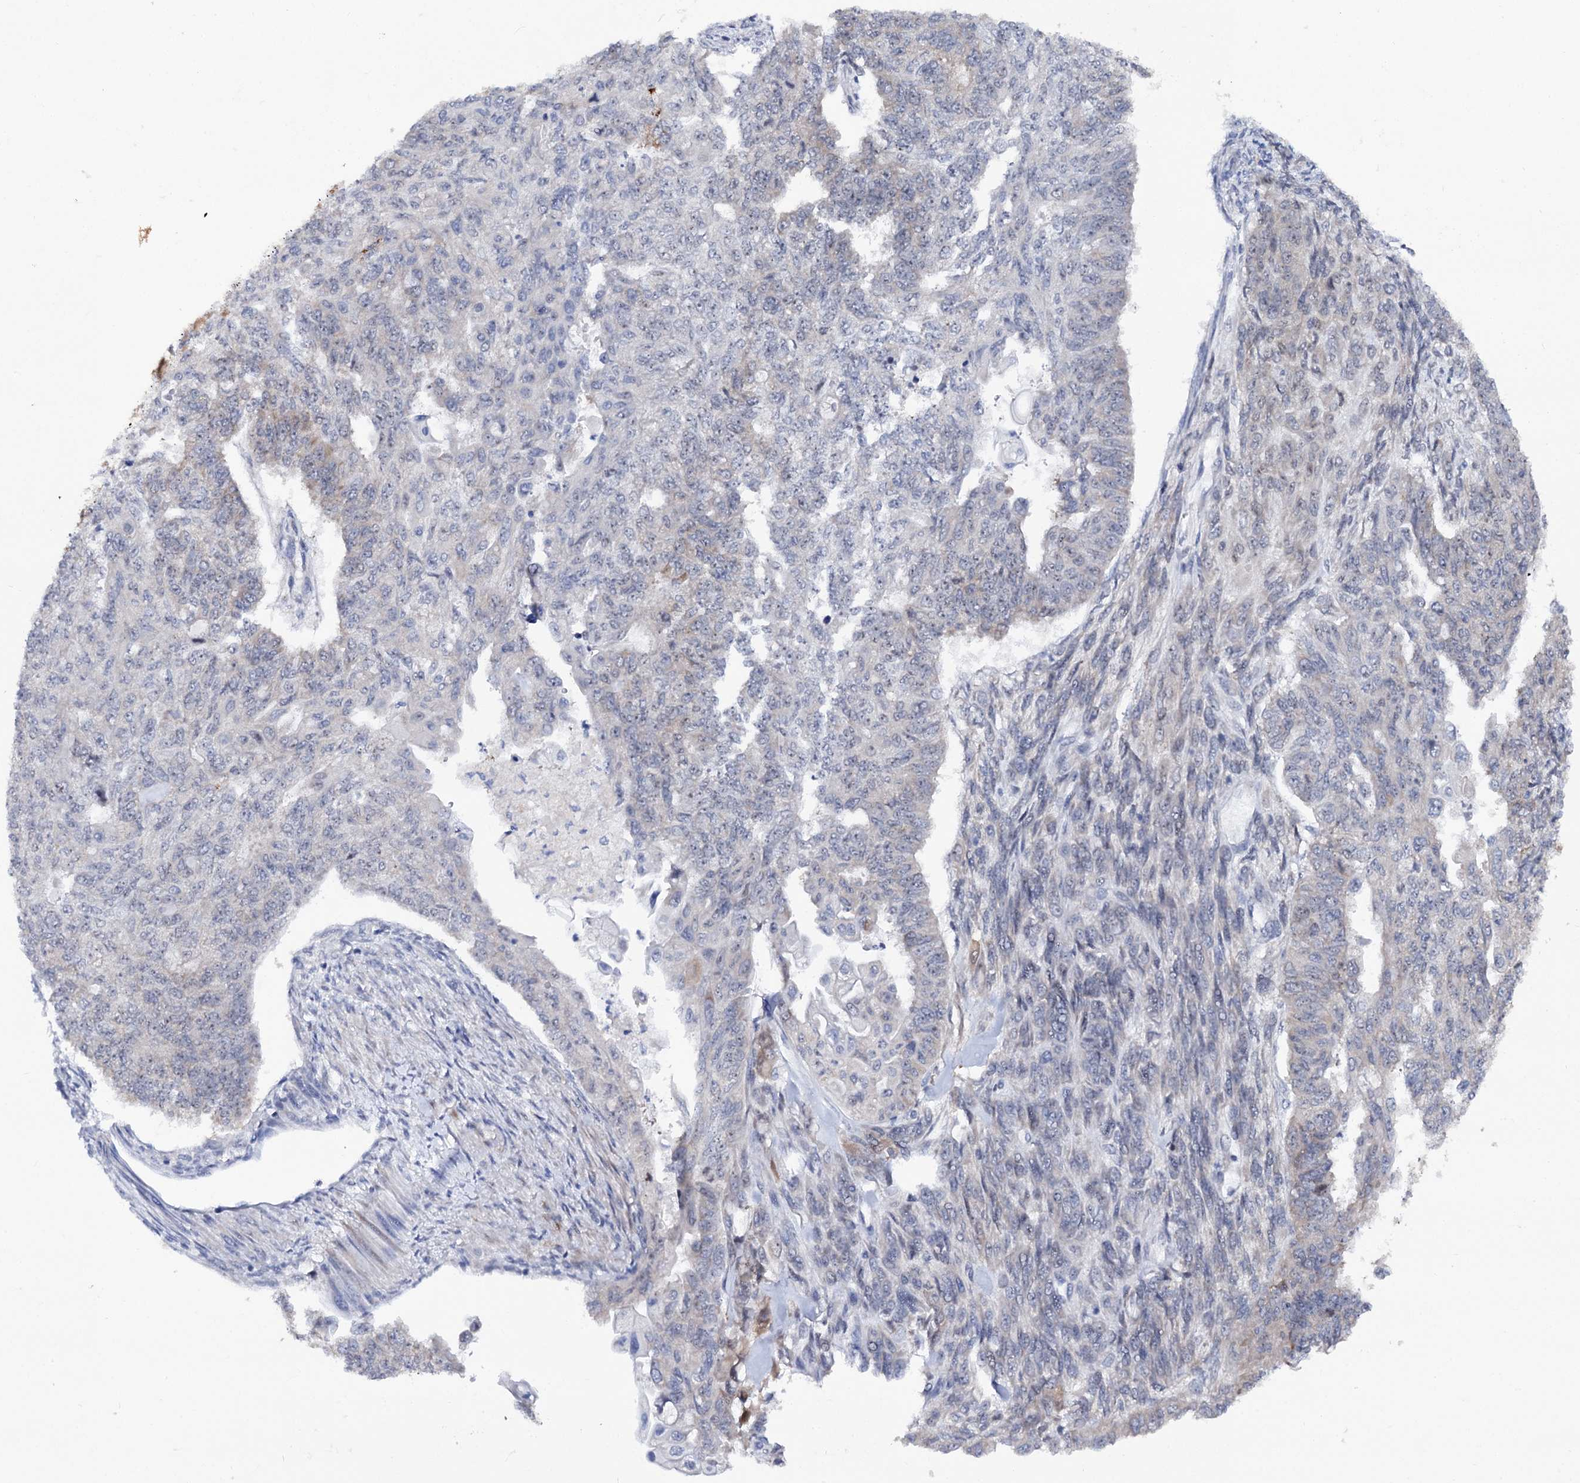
{"staining": {"intensity": "negative", "quantity": "none", "location": "none"}, "tissue": "endometrial cancer", "cell_type": "Tumor cells", "image_type": "cancer", "snomed": [{"axis": "morphology", "description": "Adenocarcinoma, NOS"}, {"axis": "topography", "description": "Endometrium"}], "caption": "An image of endometrial cancer (adenocarcinoma) stained for a protein displays no brown staining in tumor cells. (IHC, brightfield microscopy, high magnification).", "gene": "CAPRIN2", "patient": {"sex": "female", "age": 32}}